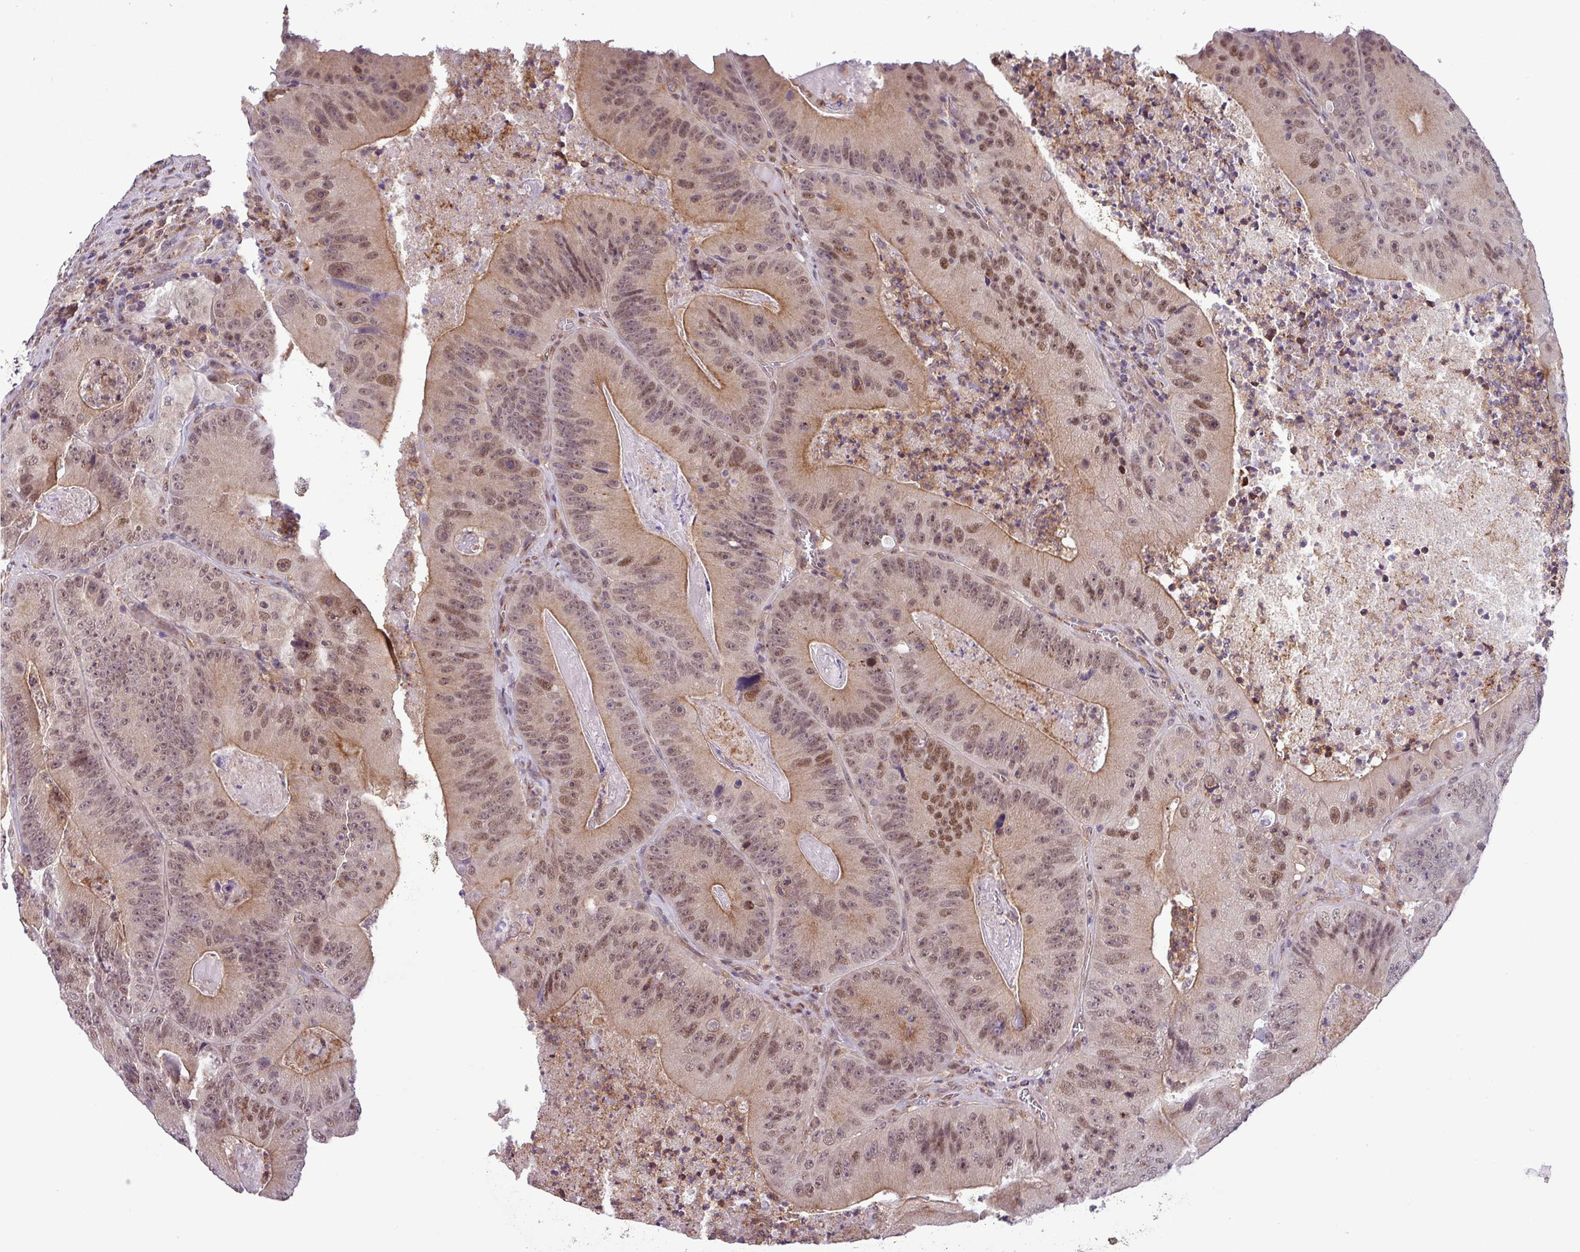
{"staining": {"intensity": "moderate", "quantity": ">75%", "location": "cytoplasmic/membranous,nuclear"}, "tissue": "colorectal cancer", "cell_type": "Tumor cells", "image_type": "cancer", "snomed": [{"axis": "morphology", "description": "Adenocarcinoma, NOS"}, {"axis": "topography", "description": "Colon"}], "caption": "Adenocarcinoma (colorectal) was stained to show a protein in brown. There is medium levels of moderate cytoplasmic/membranous and nuclear positivity in about >75% of tumor cells.", "gene": "NPFFR1", "patient": {"sex": "female", "age": 86}}